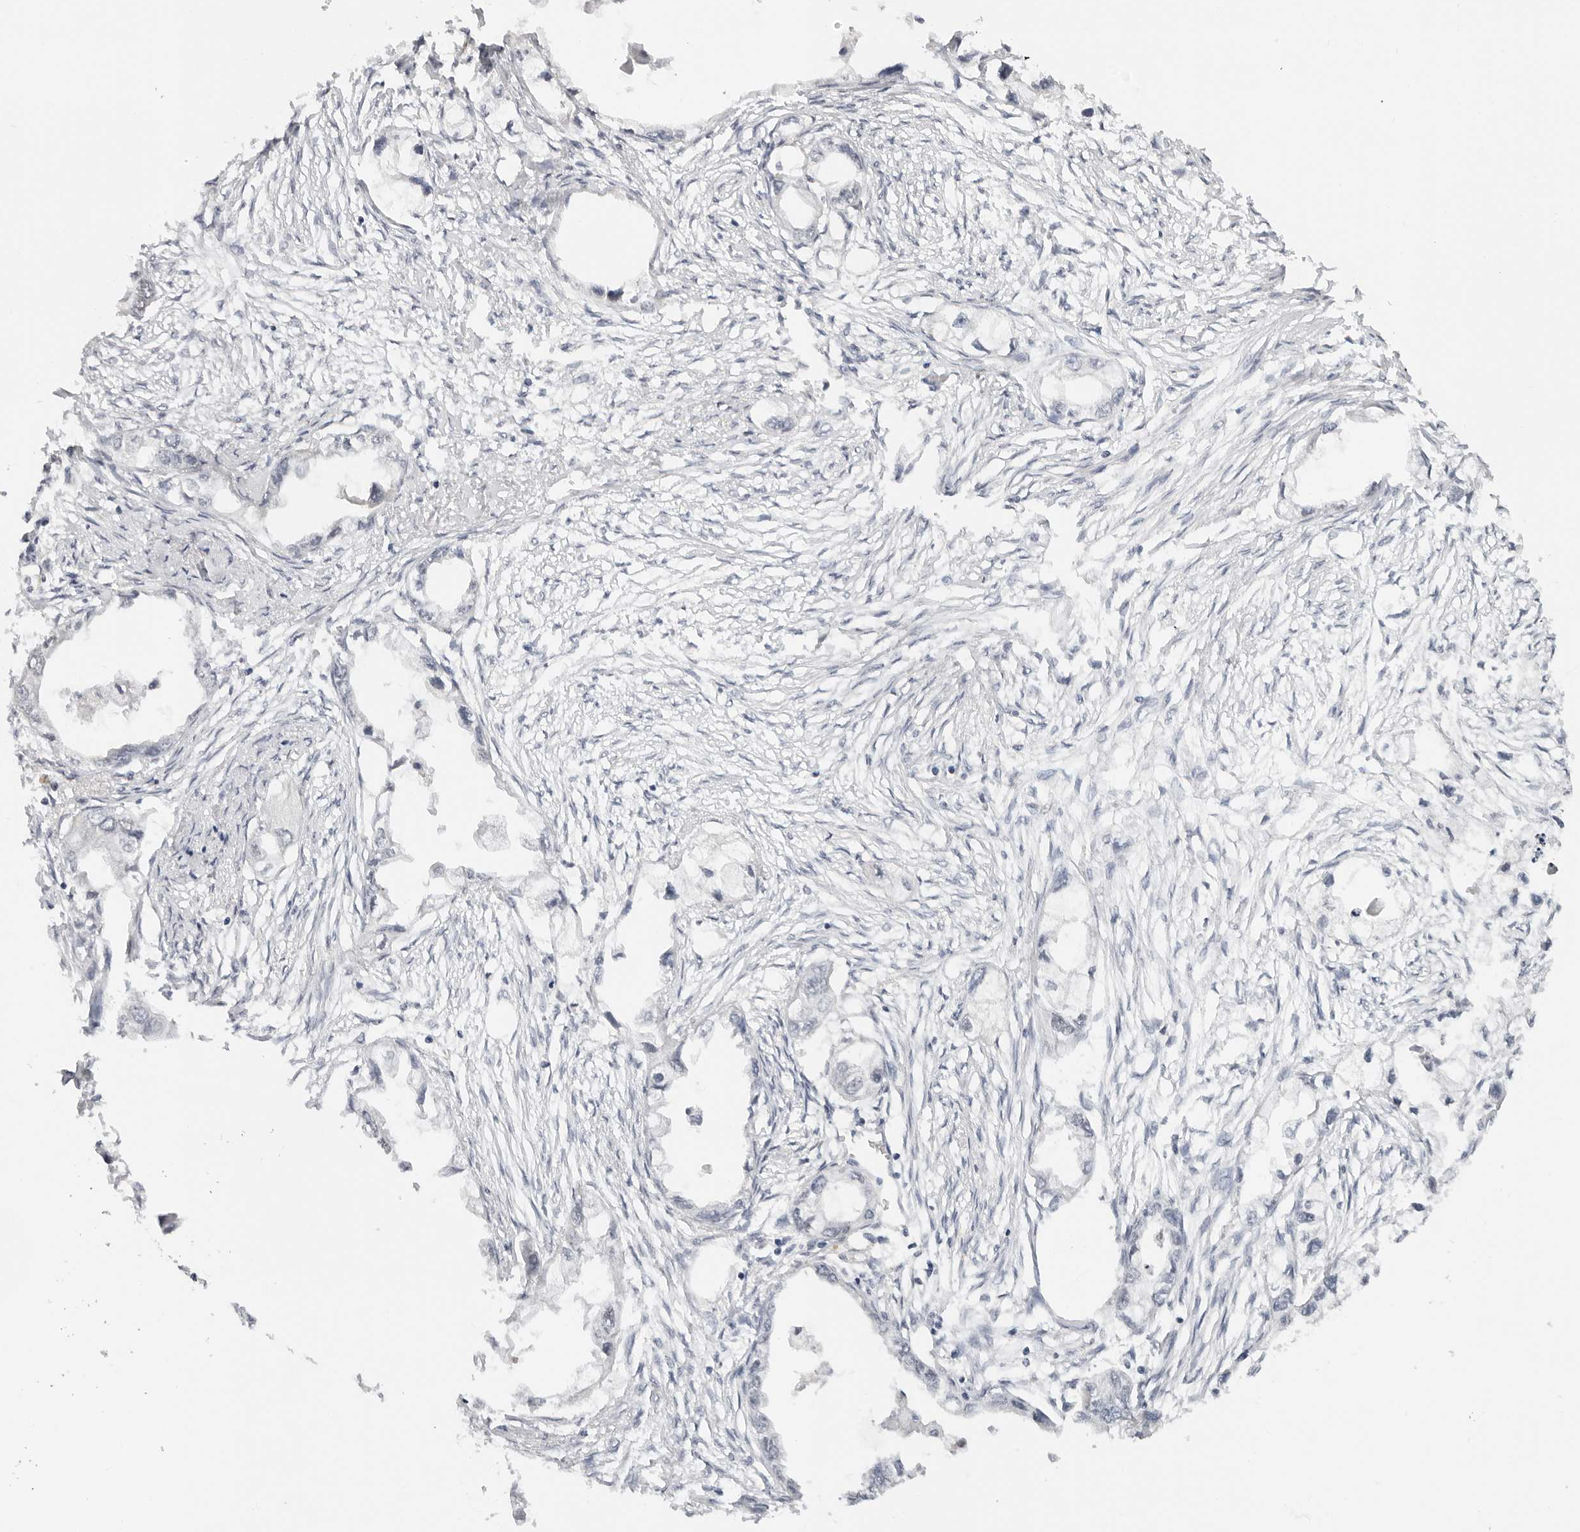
{"staining": {"intensity": "negative", "quantity": "none", "location": "none"}, "tissue": "endometrial cancer", "cell_type": "Tumor cells", "image_type": "cancer", "snomed": [{"axis": "morphology", "description": "Adenocarcinoma, NOS"}, {"axis": "morphology", "description": "Adenocarcinoma, metastatic, NOS"}, {"axis": "topography", "description": "Adipose tissue"}, {"axis": "topography", "description": "Endometrium"}], "caption": "Immunohistochemical staining of endometrial metastatic adenocarcinoma demonstrates no significant staining in tumor cells. The staining is performed using DAB (3,3'-diaminobenzidine) brown chromogen with nuclei counter-stained in using hematoxylin.", "gene": "MSH6", "patient": {"sex": "female", "age": 67}}